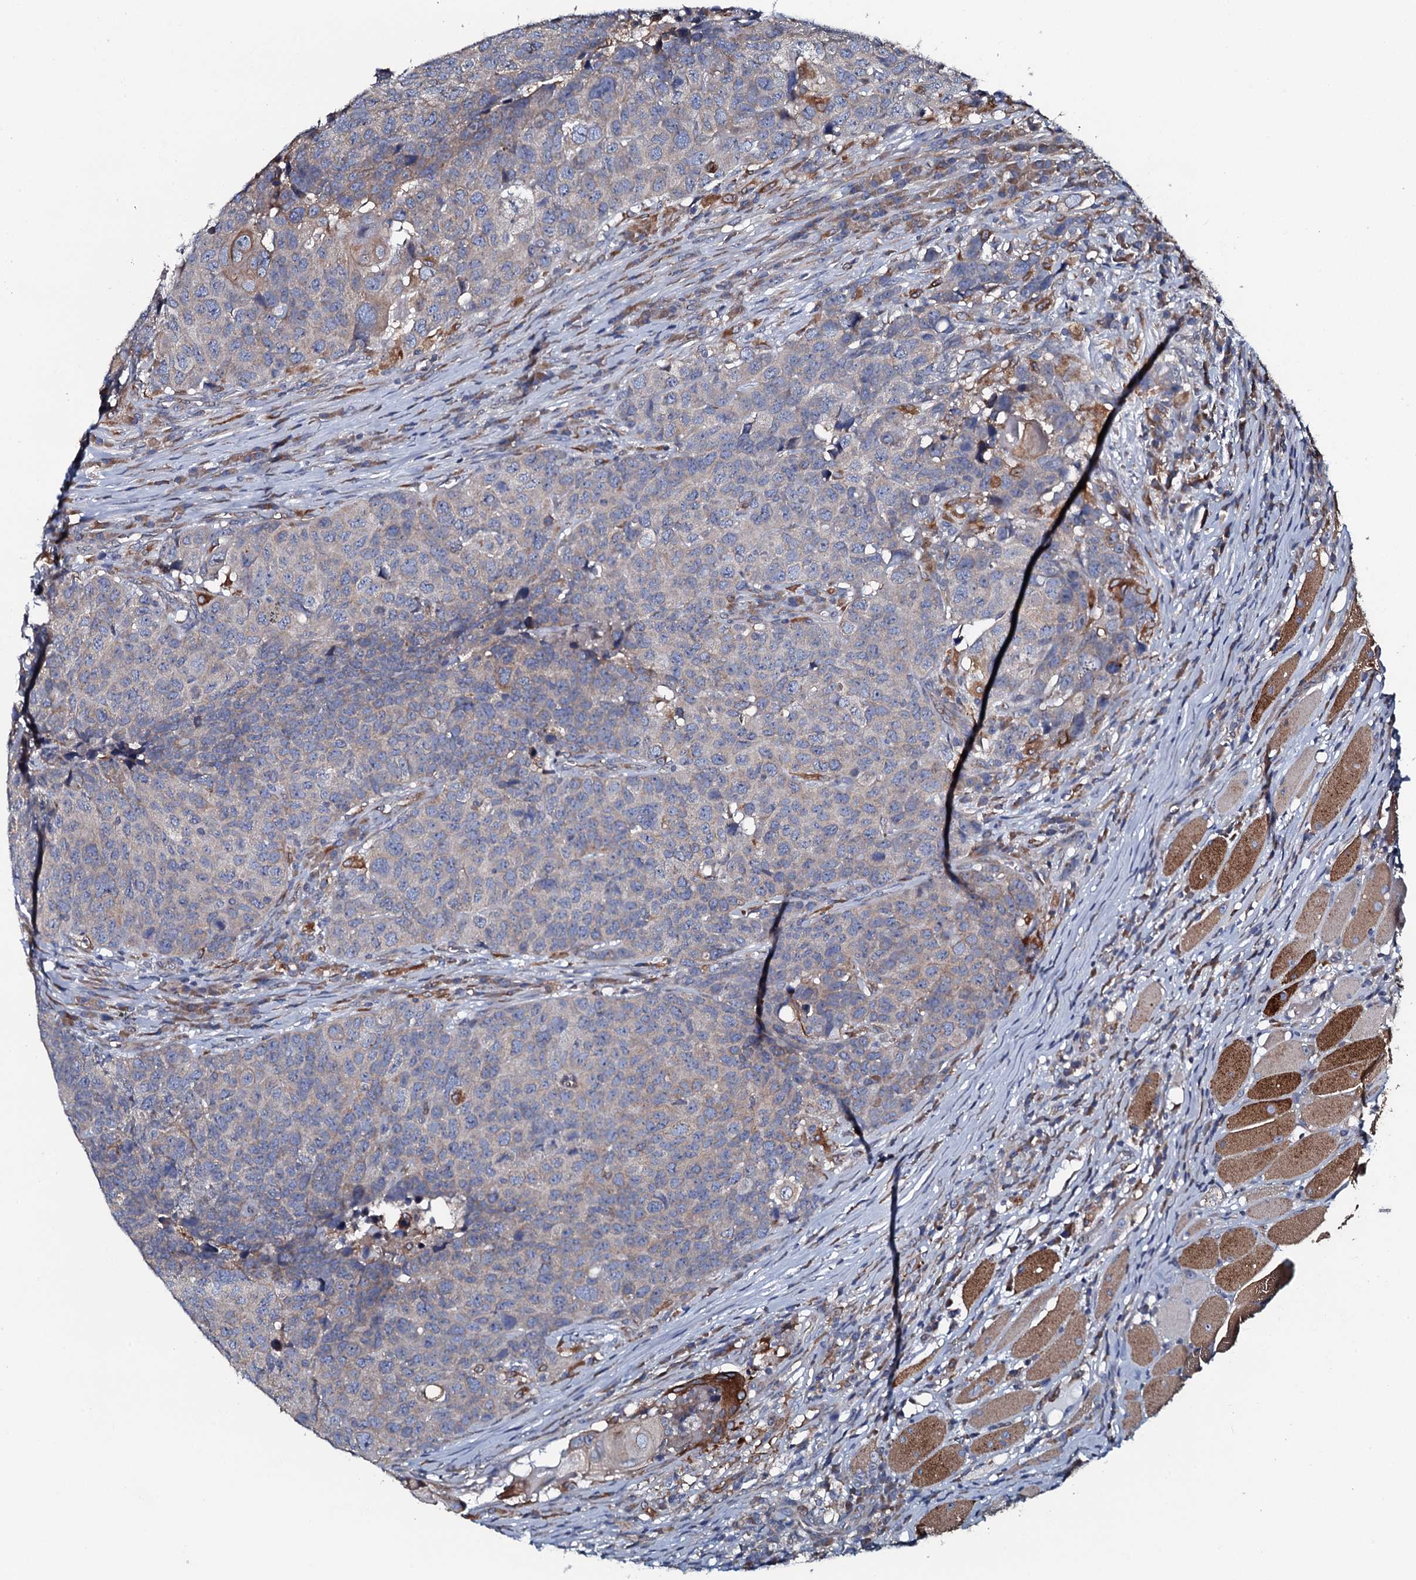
{"staining": {"intensity": "negative", "quantity": "none", "location": "none"}, "tissue": "head and neck cancer", "cell_type": "Tumor cells", "image_type": "cancer", "snomed": [{"axis": "morphology", "description": "Squamous cell carcinoma, NOS"}, {"axis": "topography", "description": "Head-Neck"}], "caption": "The immunohistochemistry (IHC) micrograph has no significant expression in tumor cells of squamous cell carcinoma (head and neck) tissue.", "gene": "TMEM151A", "patient": {"sex": "male", "age": 66}}